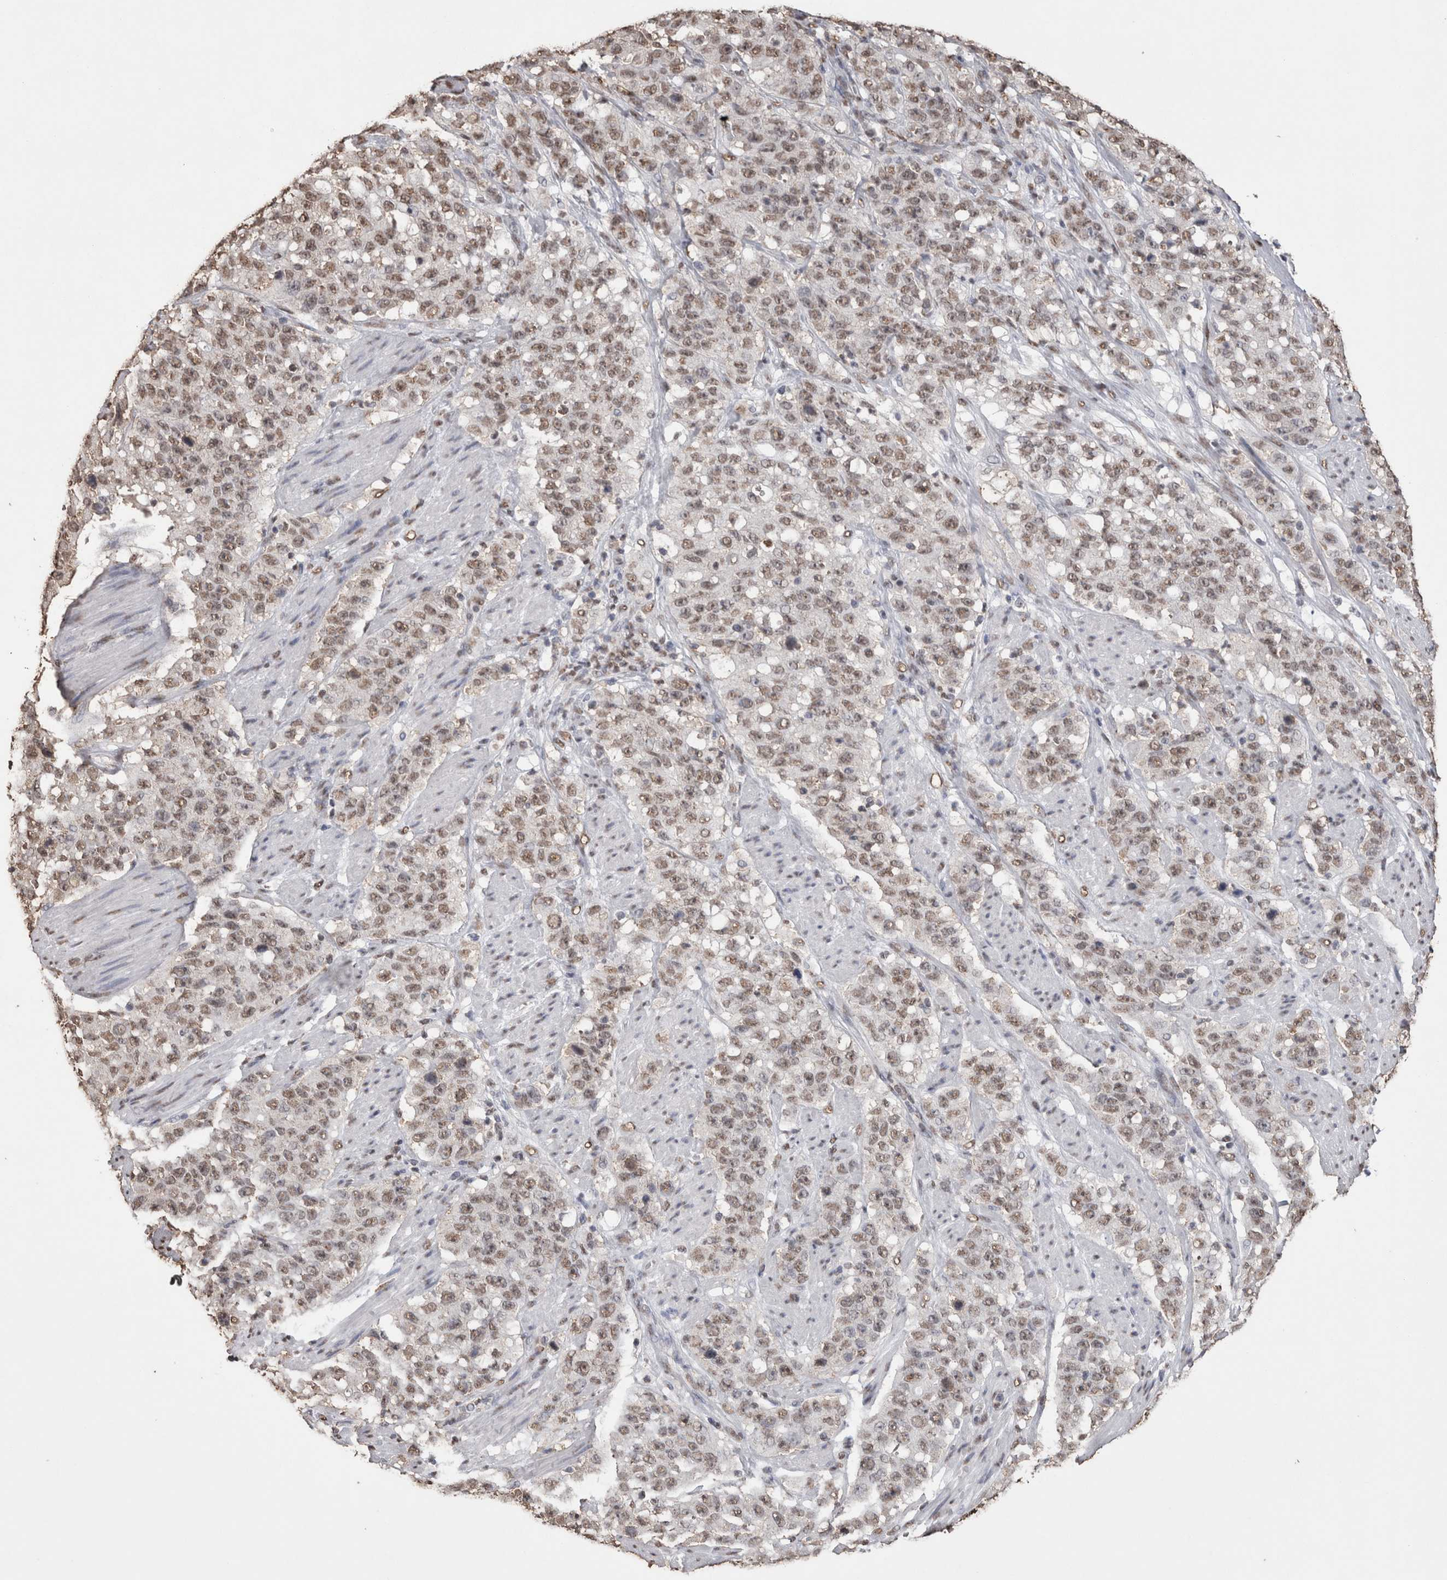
{"staining": {"intensity": "weak", "quantity": ">75%", "location": "nuclear"}, "tissue": "stomach cancer", "cell_type": "Tumor cells", "image_type": "cancer", "snomed": [{"axis": "morphology", "description": "Adenocarcinoma, NOS"}, {"axis": "topography", "description": "Stomach"}], "caption": "Stomach cancer stained with a protein marker demonstrates weak staining in tumor cells.", "gene": "NTHL1", "patient": {"sex": "male", "age": 48}}